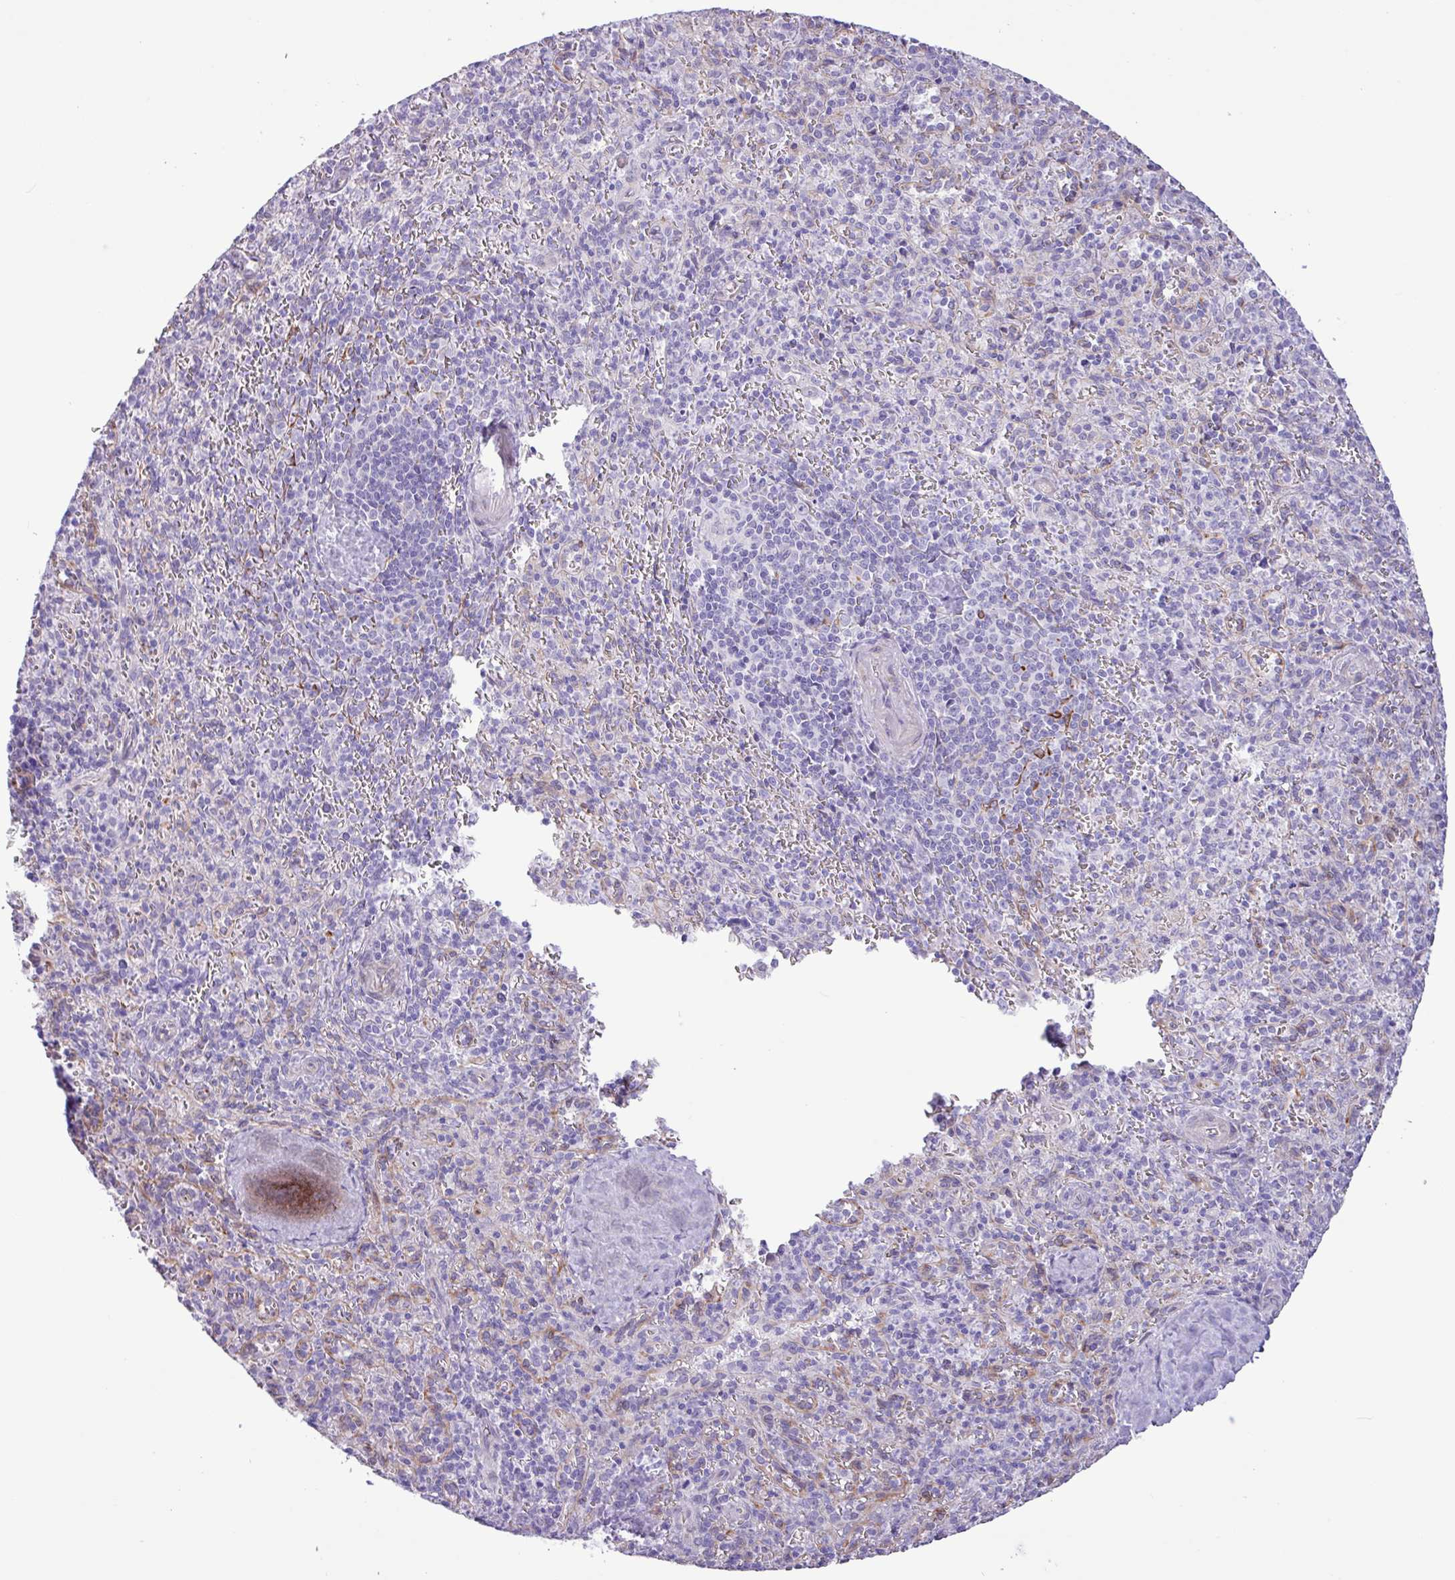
{"staining": {"intensity": "negative", "quantity": "none", "location": "none"}, "tissue": "spleen", "cell_type": "Cells in red pulp", "image_type": "normal", "snomed": [{"axis": "morphology", "description": "Normal tissue, NOS"}, {"axis": "topography", "description": "Spleen"}], "caption": "DAB (3,3'-diaminobenzidine) immunohistochemical staining of benign spleen reveals no significant expression in cells in red pulp. (Brightfield microscopy of DAB immunohistochemistry at high magnification).", "gene": "SLC38A1", "patient": {"sex": "female", "age": 70}}